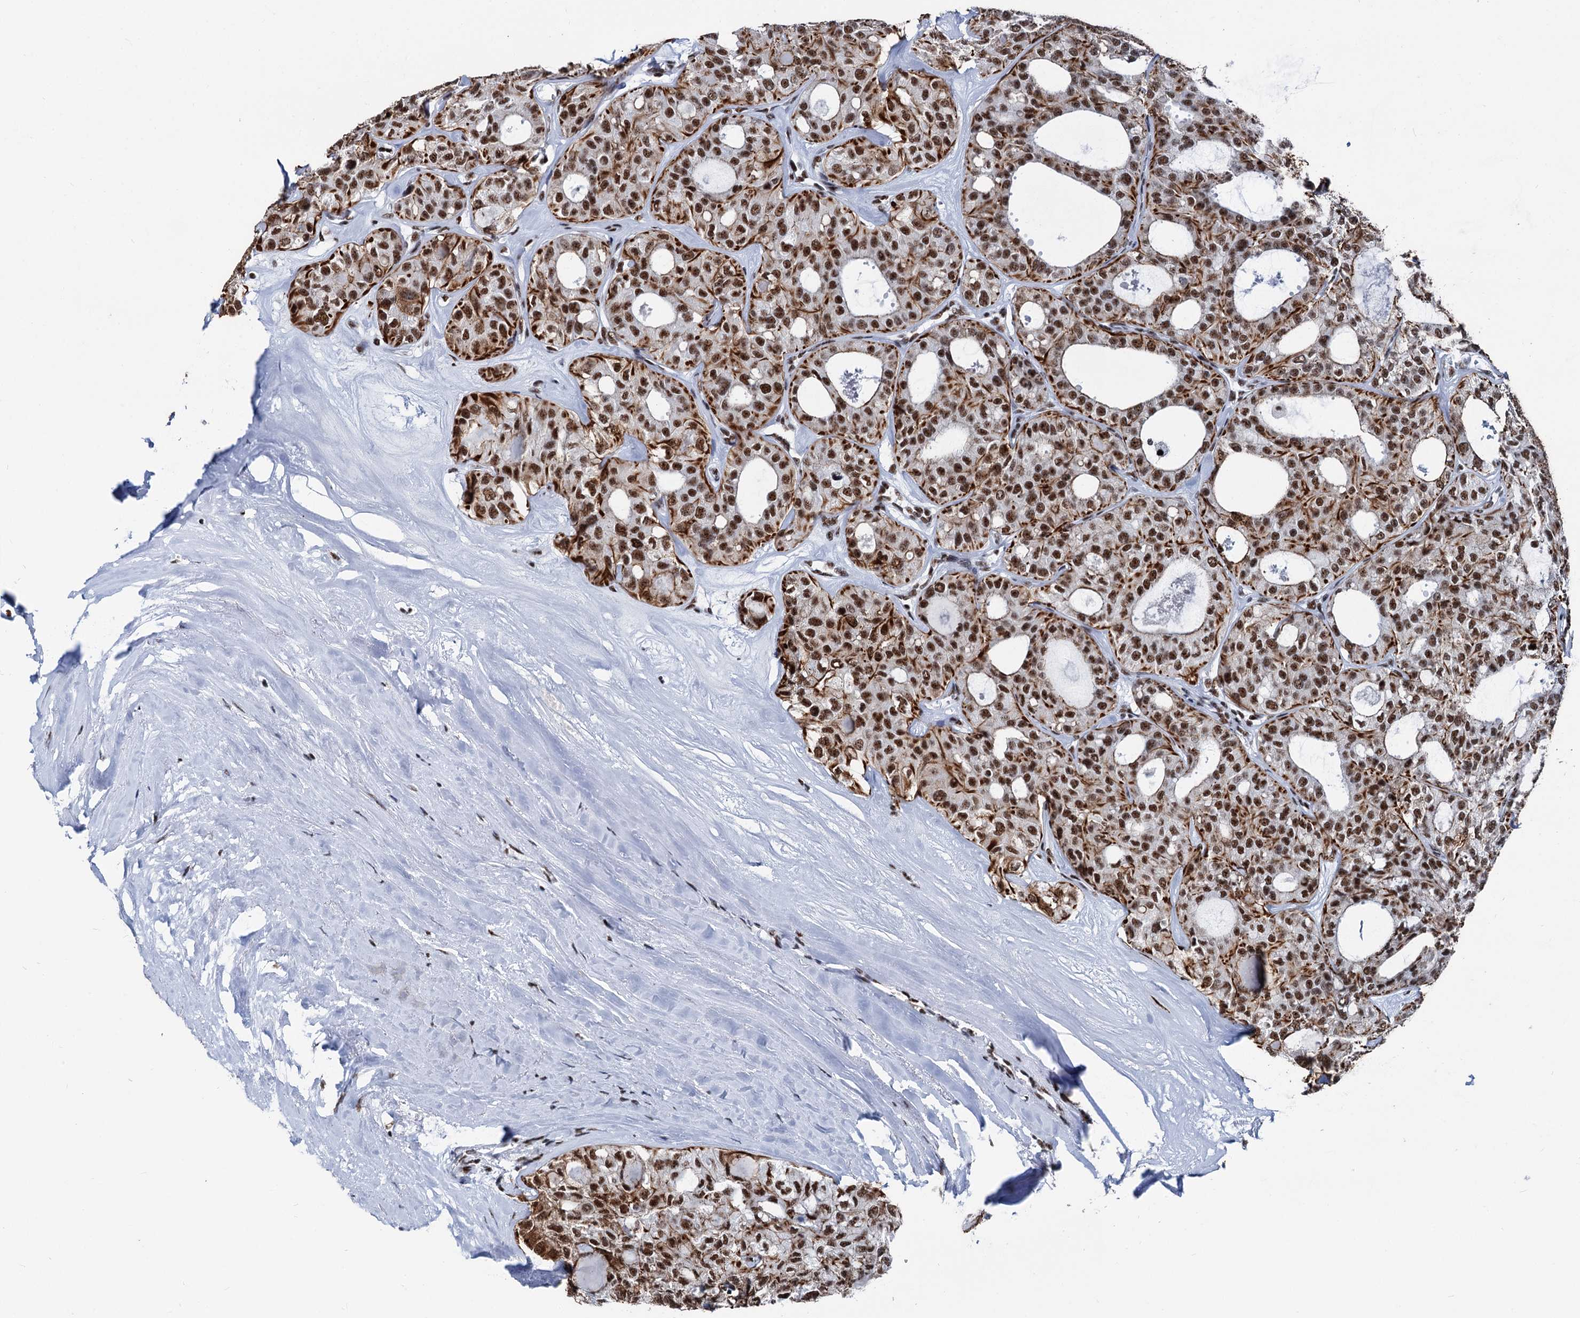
{"staining": {"intensity": "moderate", "quantity": ">75%", "location": "nuclear"}, "tissue": "thyroid cancer", "cell_type": "Tumor cells", "image_type": "cancer", "snomed": [{"axis": "morphology", "description": "Follicular adenoma carcinoma, NOS"}, {"axis": "topography", "description": "Thyroid gland"}], "caption": "Thyroid follicular adenoma carcinoma stained for a protein (brown) demonstrates moderate nuclear positive expression in approximately >75% of tumor cells.", "gene": "DDX23", "patient": {"sex": "male", "age": 75}}